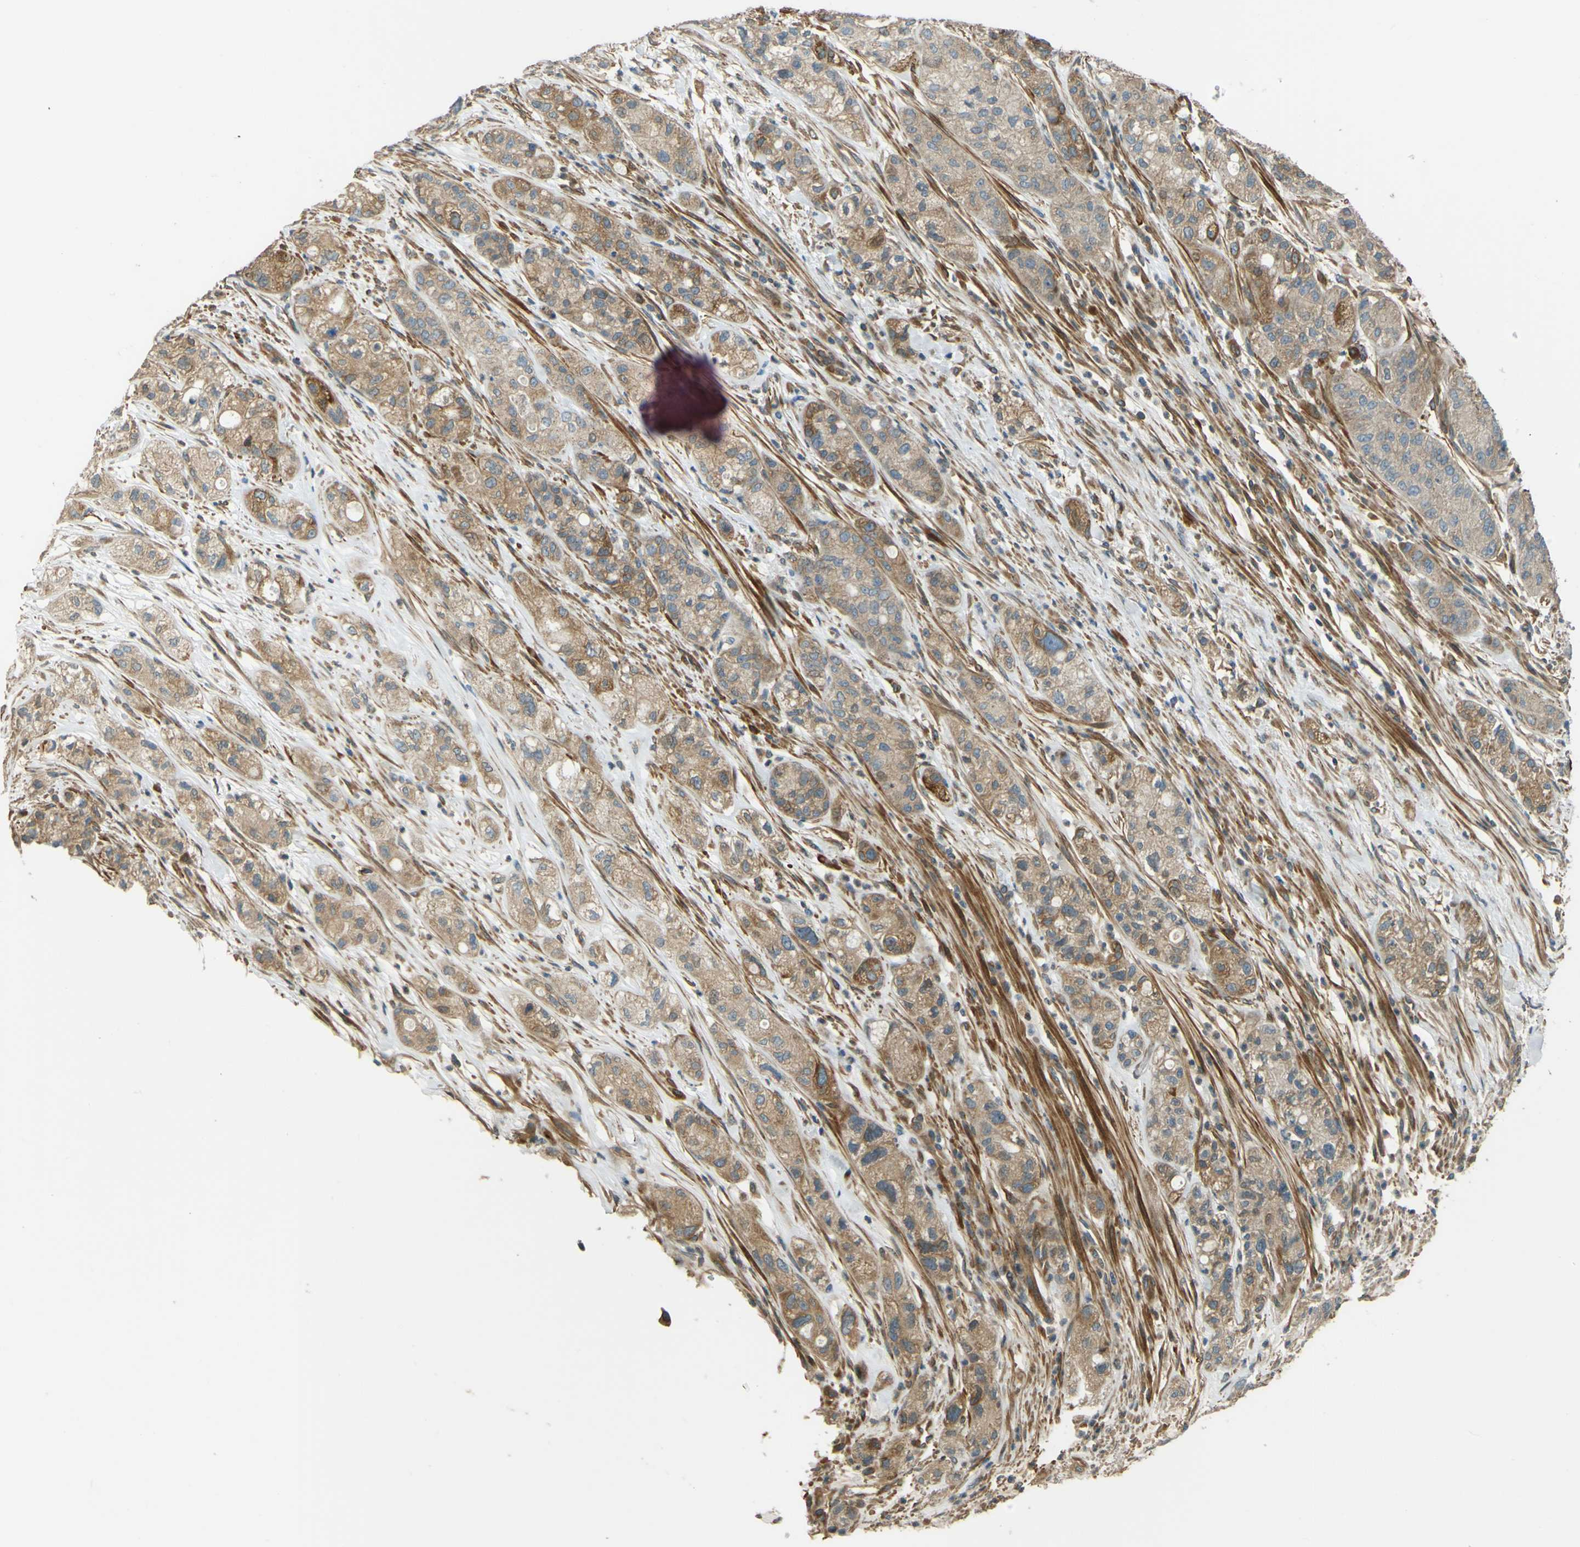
{"staining": {"intensity": "moderate", "quantity": ">75%", "location": "cytoplasmic/membranous"}, "tissue": "pancreatic cancer", "cell_type": "Tumor cells", "image_type": "cancer", "snomed": [{"axis": "morphology", "description": "Adenocarcinoma, NOS"}, {"axis": "topography", "description": "Pancreas"}], "caption": "DAB immunohistochemical staining of pancreatic cancer (adenocarcinoma) displays moderate cytoplasmic/membranous protein positivity in about >75% of tumor cells. The staining was performed using DAB to visualize the protein expression in brown, while the nuclei were stained in blue with hematoxylin (Magnification: 20x).", "gene": "LPCAT1", "patient": {"sex": "female", "age": 78}}